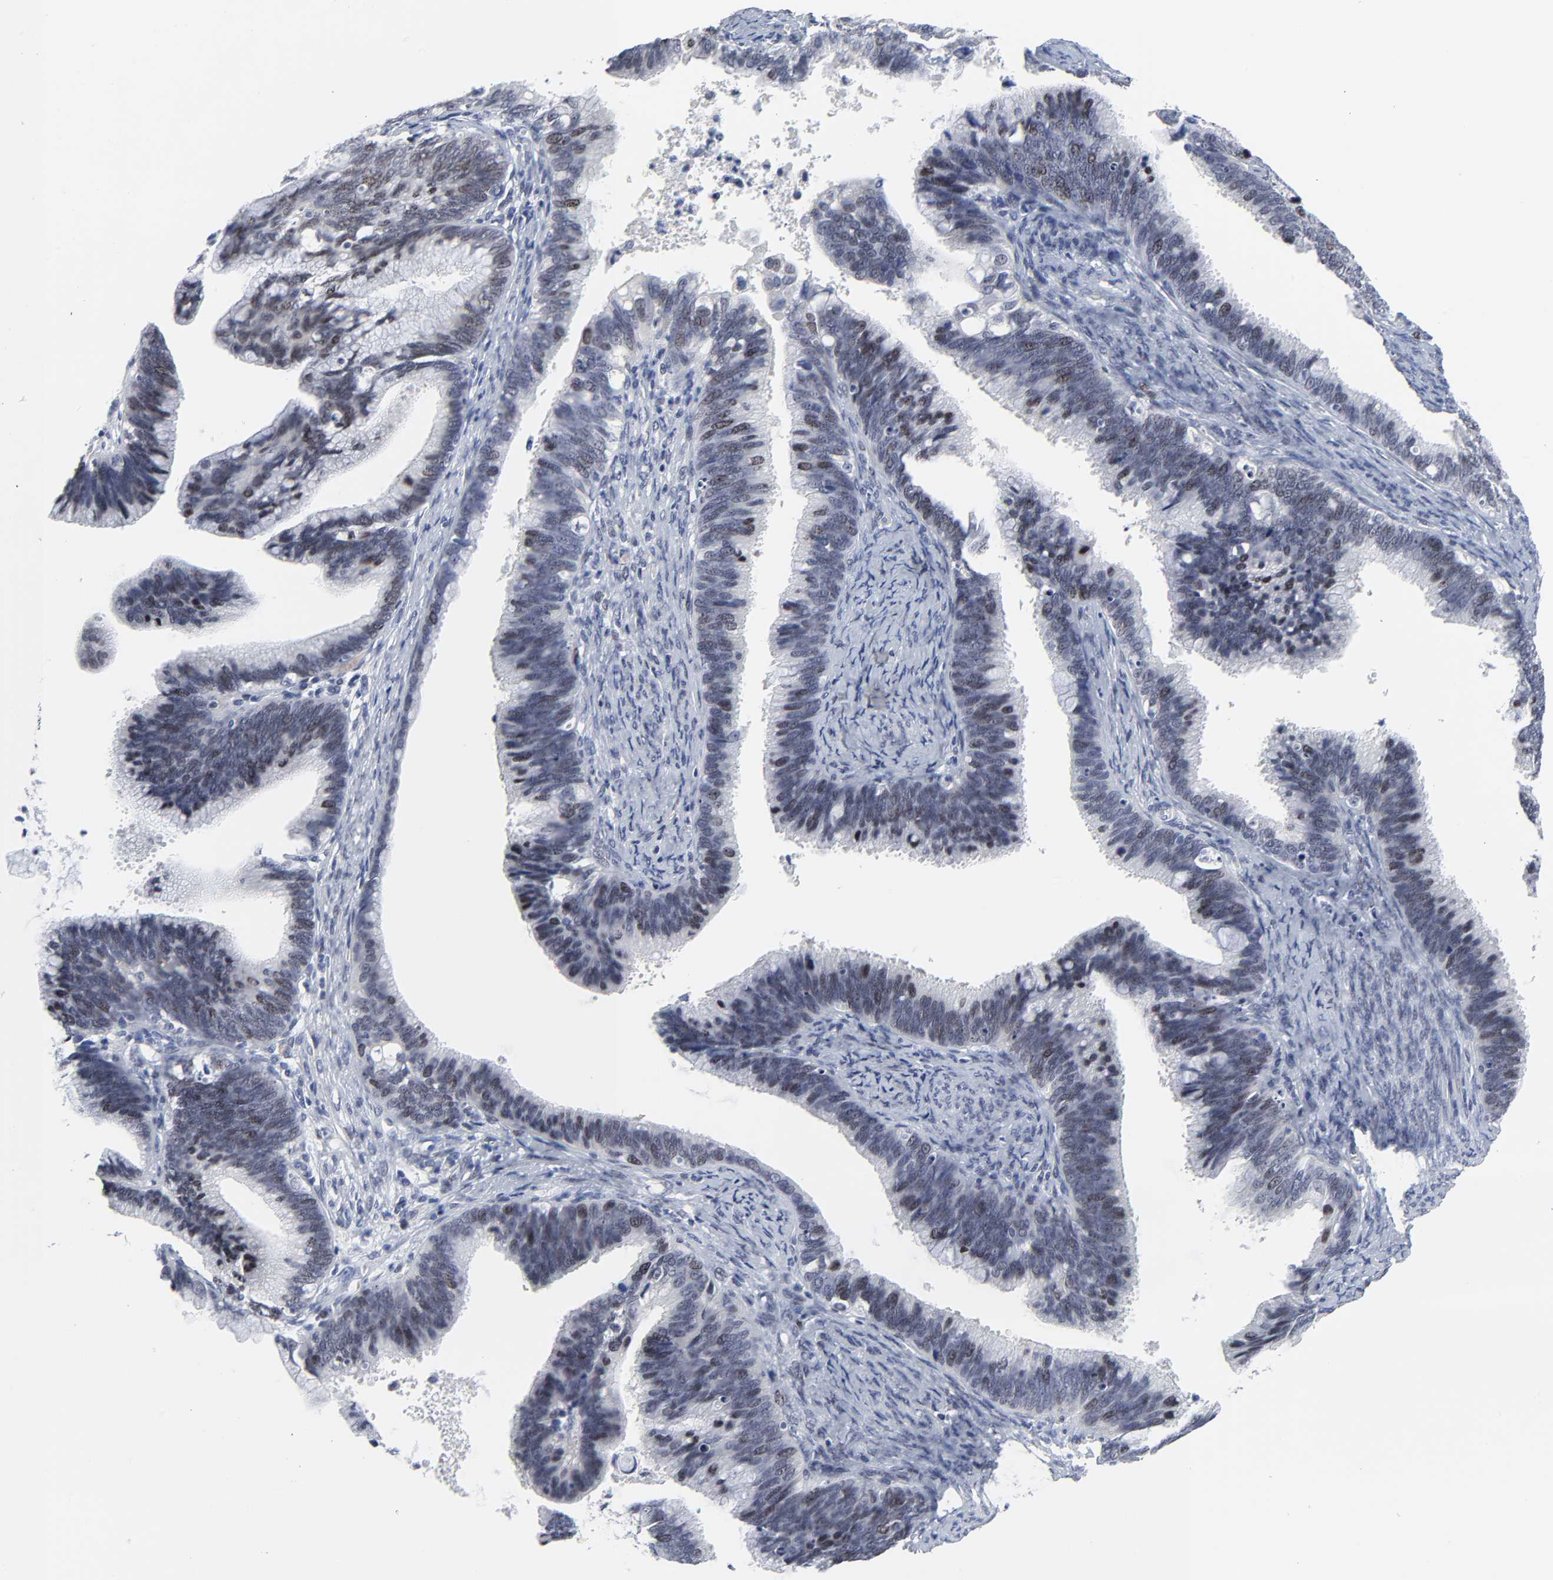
{"staining": {"intensity": "moderate", "quantity": "<25%", "location": "nuclear"}, "tissue": "cervical cancer", "cell_type": "Tumor cells", "image_type": "cancer", "snomed": [{"axis": "morphology", "description": "Adenocarcinoma, NOS"}, {"axis": "topography", "description": "Cervix"}], "caption": "Immunohistochemistry (IHC) photomicrograph of neoplastic tissue: human cervical cancer stained using immunohistochemistry (IHC) shows low levels of moderate protein expression localized specifically in the nuclear of tumor cells, appearing as a nuclear brown color.", "gene": "ZNF589", "patient": {"sex": "female", "age": 47}}